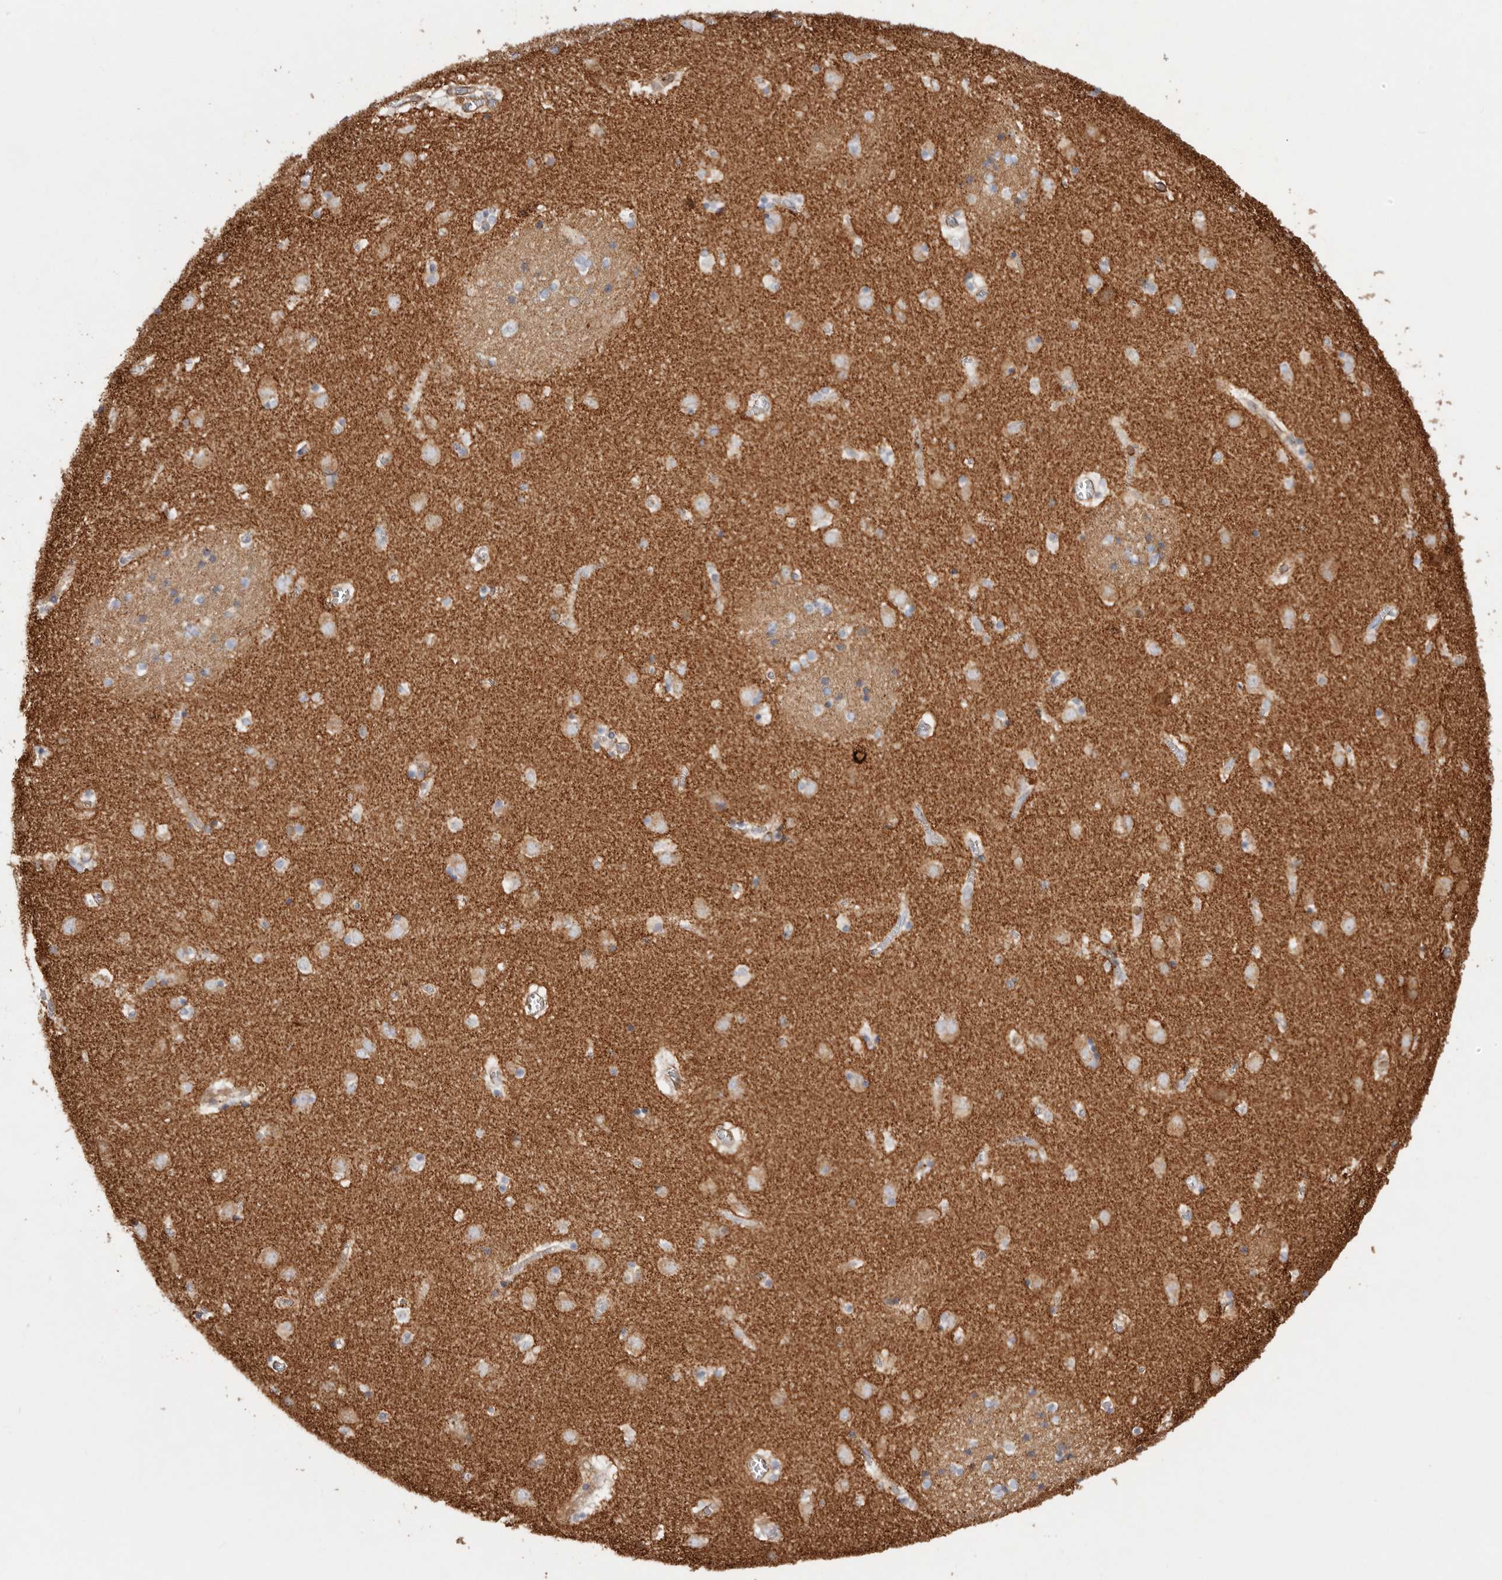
{"staining": {"intensity": "moderate", "quantity": "25%-75%", "location": "cytoplasmic/membranous"}, "tissue": "caudate", "cell_type": "Glial cells", "image_type": "normal", "snomed": [{"axis": "morphology", "description": "Normal tissue, NOS"}, {"axis": "topography", "description": "Lateral ventricle wall"}], "caption": "Protein analysis of normal caudate demonstrates moderate cytoplasmic/membranous staining in approximately 25%-75% of glial cells.", "gene": "PTPN22", "patient": {"sex": "male", "age": 70}}